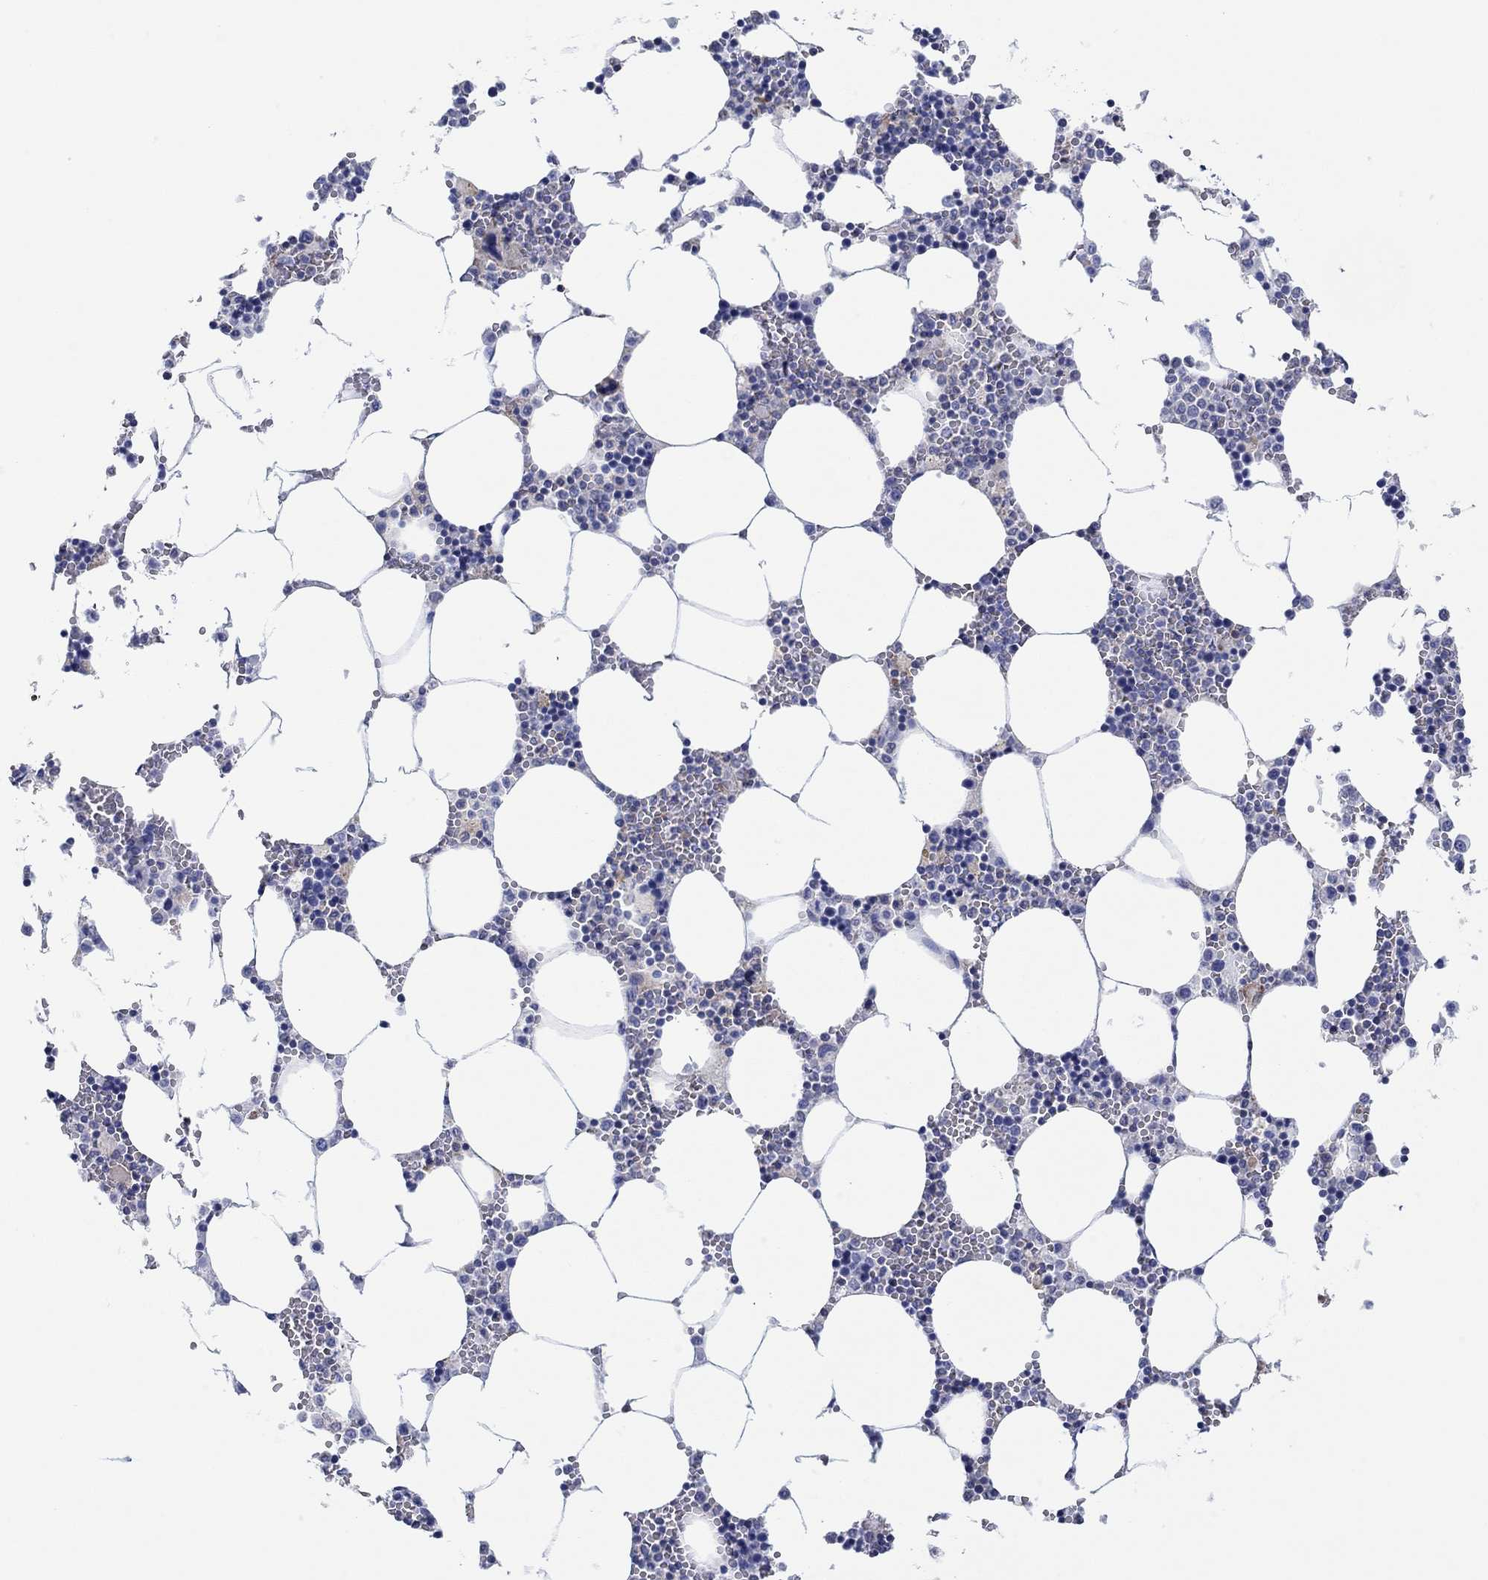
{"staining": {"intensity": "weak", "quantity": "<25%", "location": "cytoplasmic/membranous"}, "tissue": "bone marrow", "cell_type": "Hematopoietic cells", "image_type": "normal", "snomed": [{"axis": "morphology", "description": "Normal tissue, NOS"}, {"axis": "topography", "description": "Bone marrow"}], "caption": "Hematopoietic cells are negative for protein expression in unremarkable human bone marrow. Nuclei are stained in blue.", "gene": "PPIL6", "patient": {"sex": "female", "age": 64}}